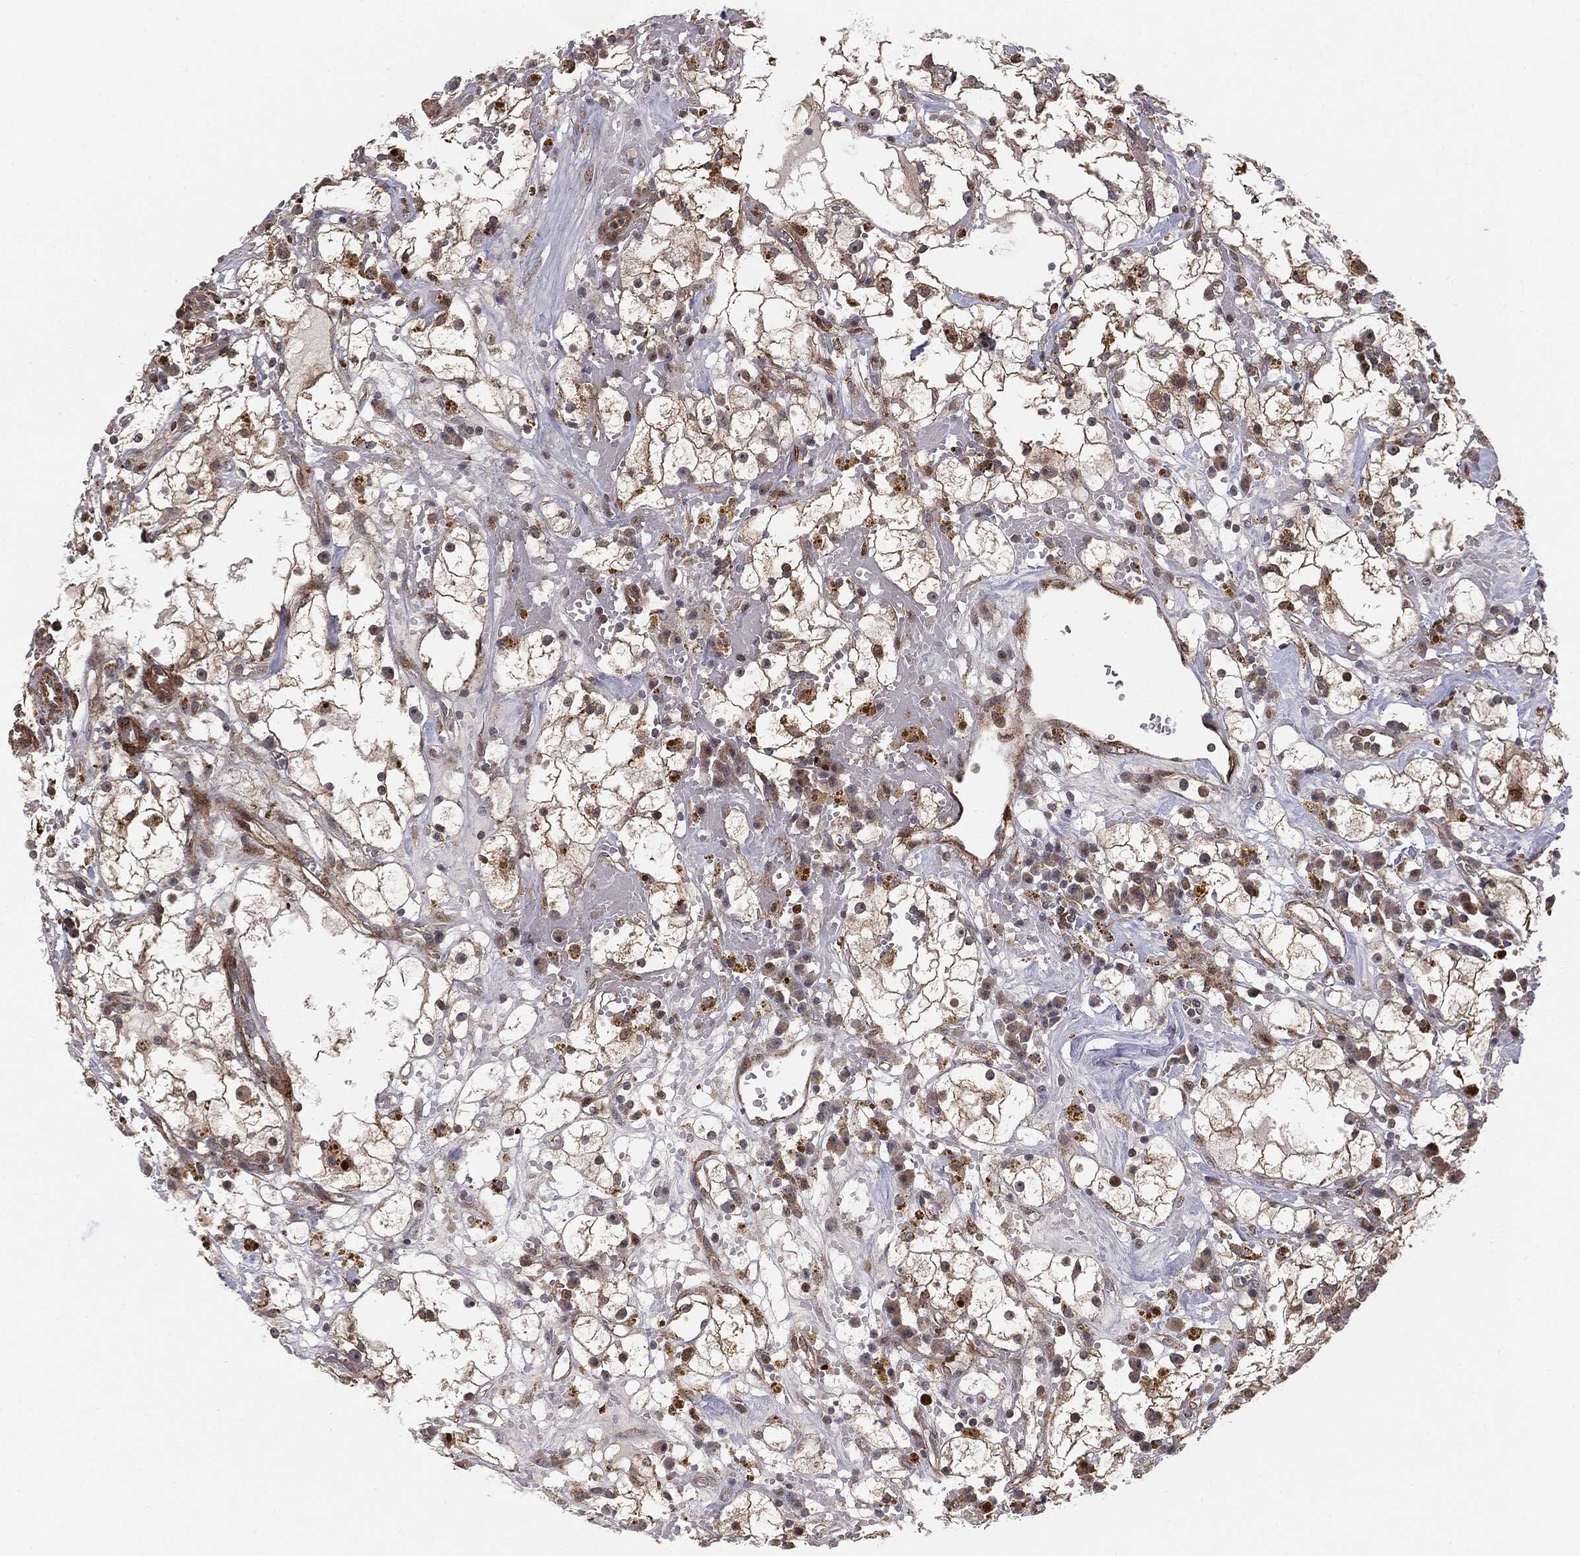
{"staining": {"intensity": "moderate", "quantity": "25%-75%", "location": "cytoplasmic/membranous,nuclear"}, "tissue": "renal cancer", "cell_type": "Tumor cells", "image_type": "cancer", "snomed": [{"axis": "morphology", "description": "Adenocarcinoma, NOS"}, {"axis": "topography", "description": "Kidney"}], "caption": "A histopathology image of renal adenocarcinoma stained for a protein exhibits moderate cytoplasmic/membranous and nuclear brown staining in tumor cells.", "gene": "PTEN", "patient": {"sex": "male", "age": 56}}